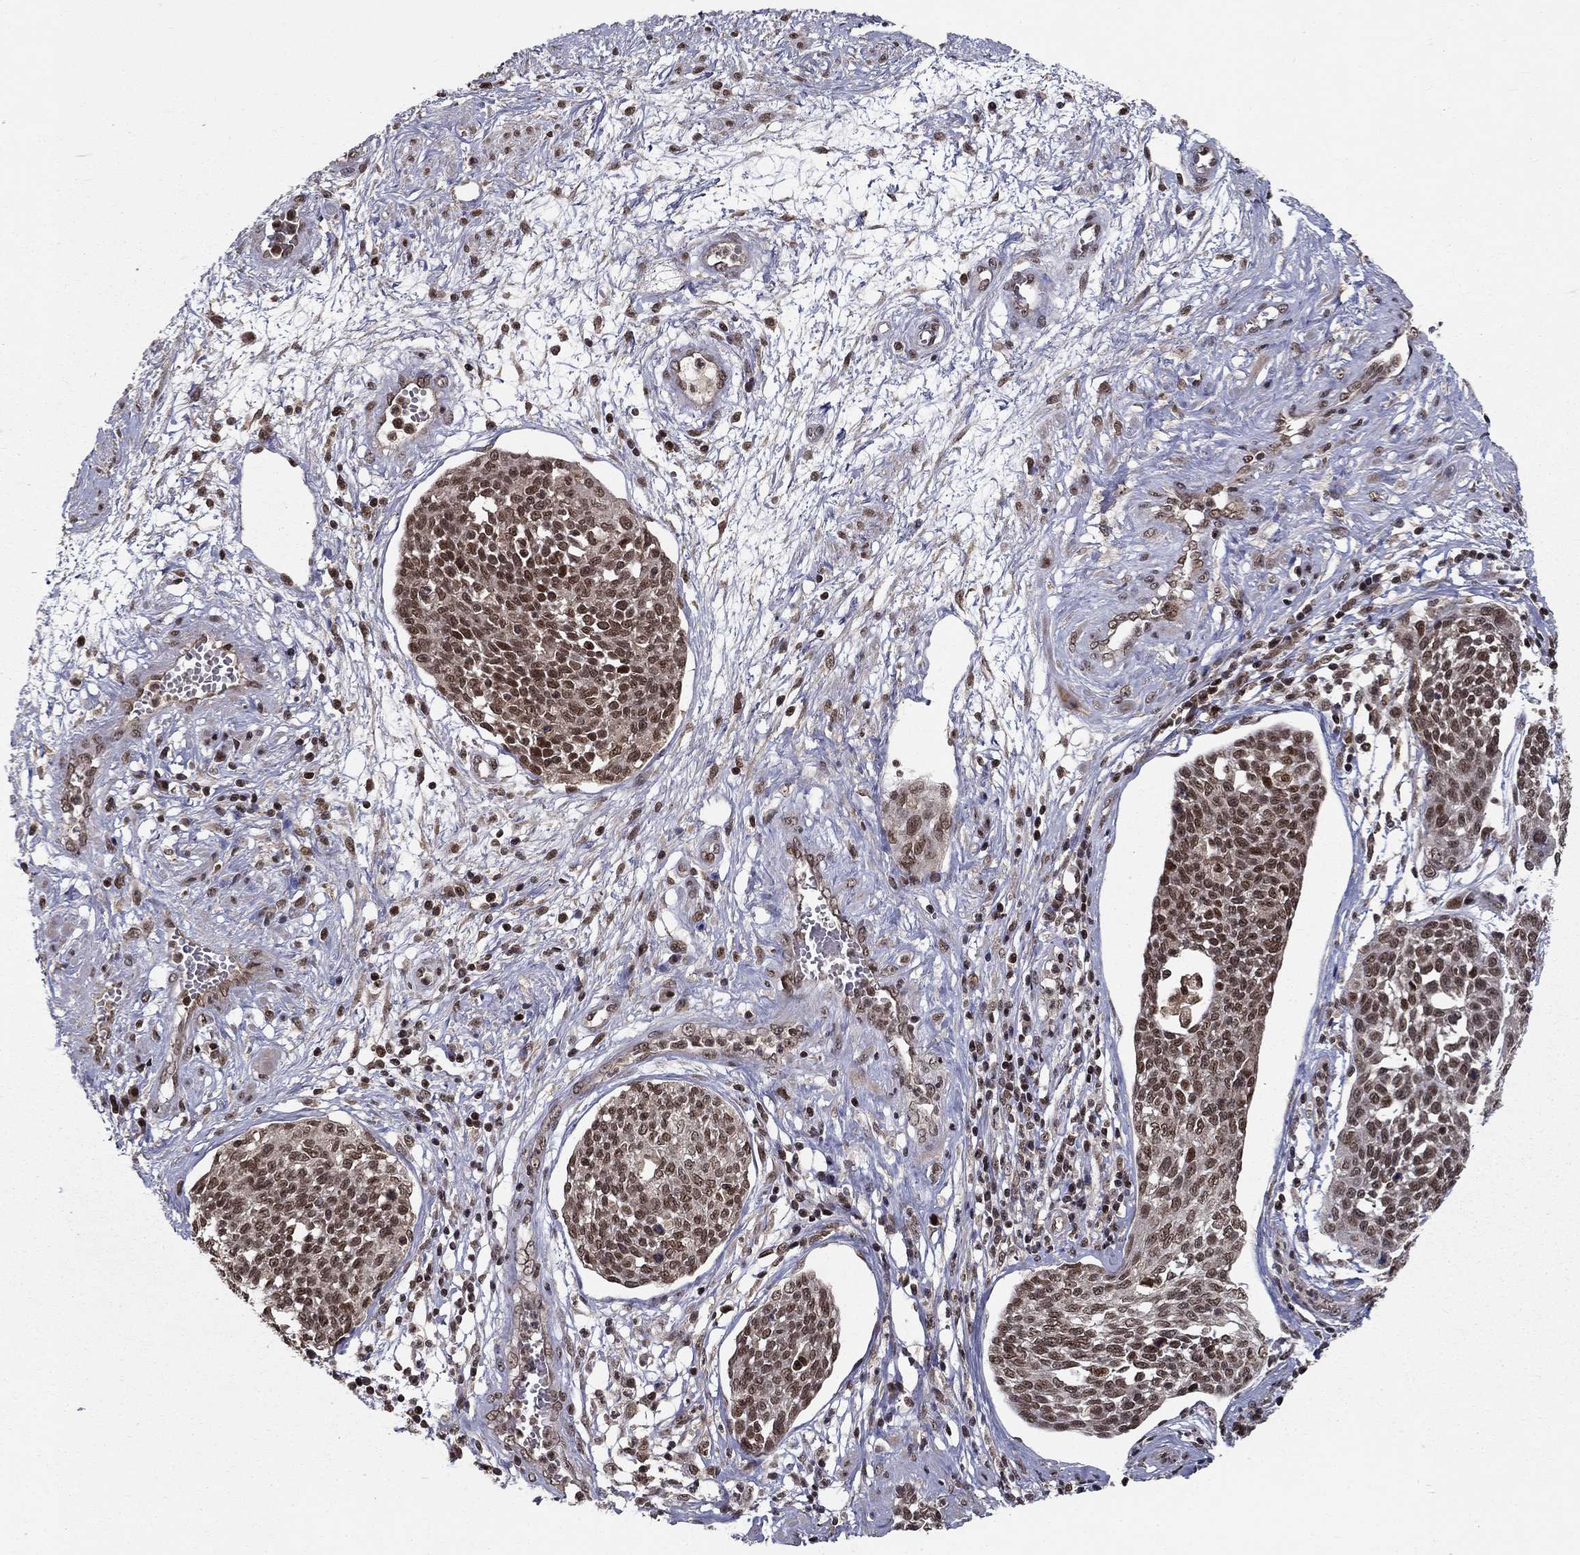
{"staining": {"intensity": "strong", "quantity": "25%-75%", "location": "nuclear"}, "tissue": "cervical cancer", "cell_type": "Tumor cells", "image_type": "cancer", "snomed": [{"axis": "morphology", "description": "Squamous cell carcinoma, NOS"}, {"axis": "topography", "description": "Cervix"}], "caption": "Squamous cell carcinoma (cervical) stained with a protein marker reveals strong staining in tumor cells.", "gene": "CDCA7L", "patient": {"sex": "female", "age": 34}}